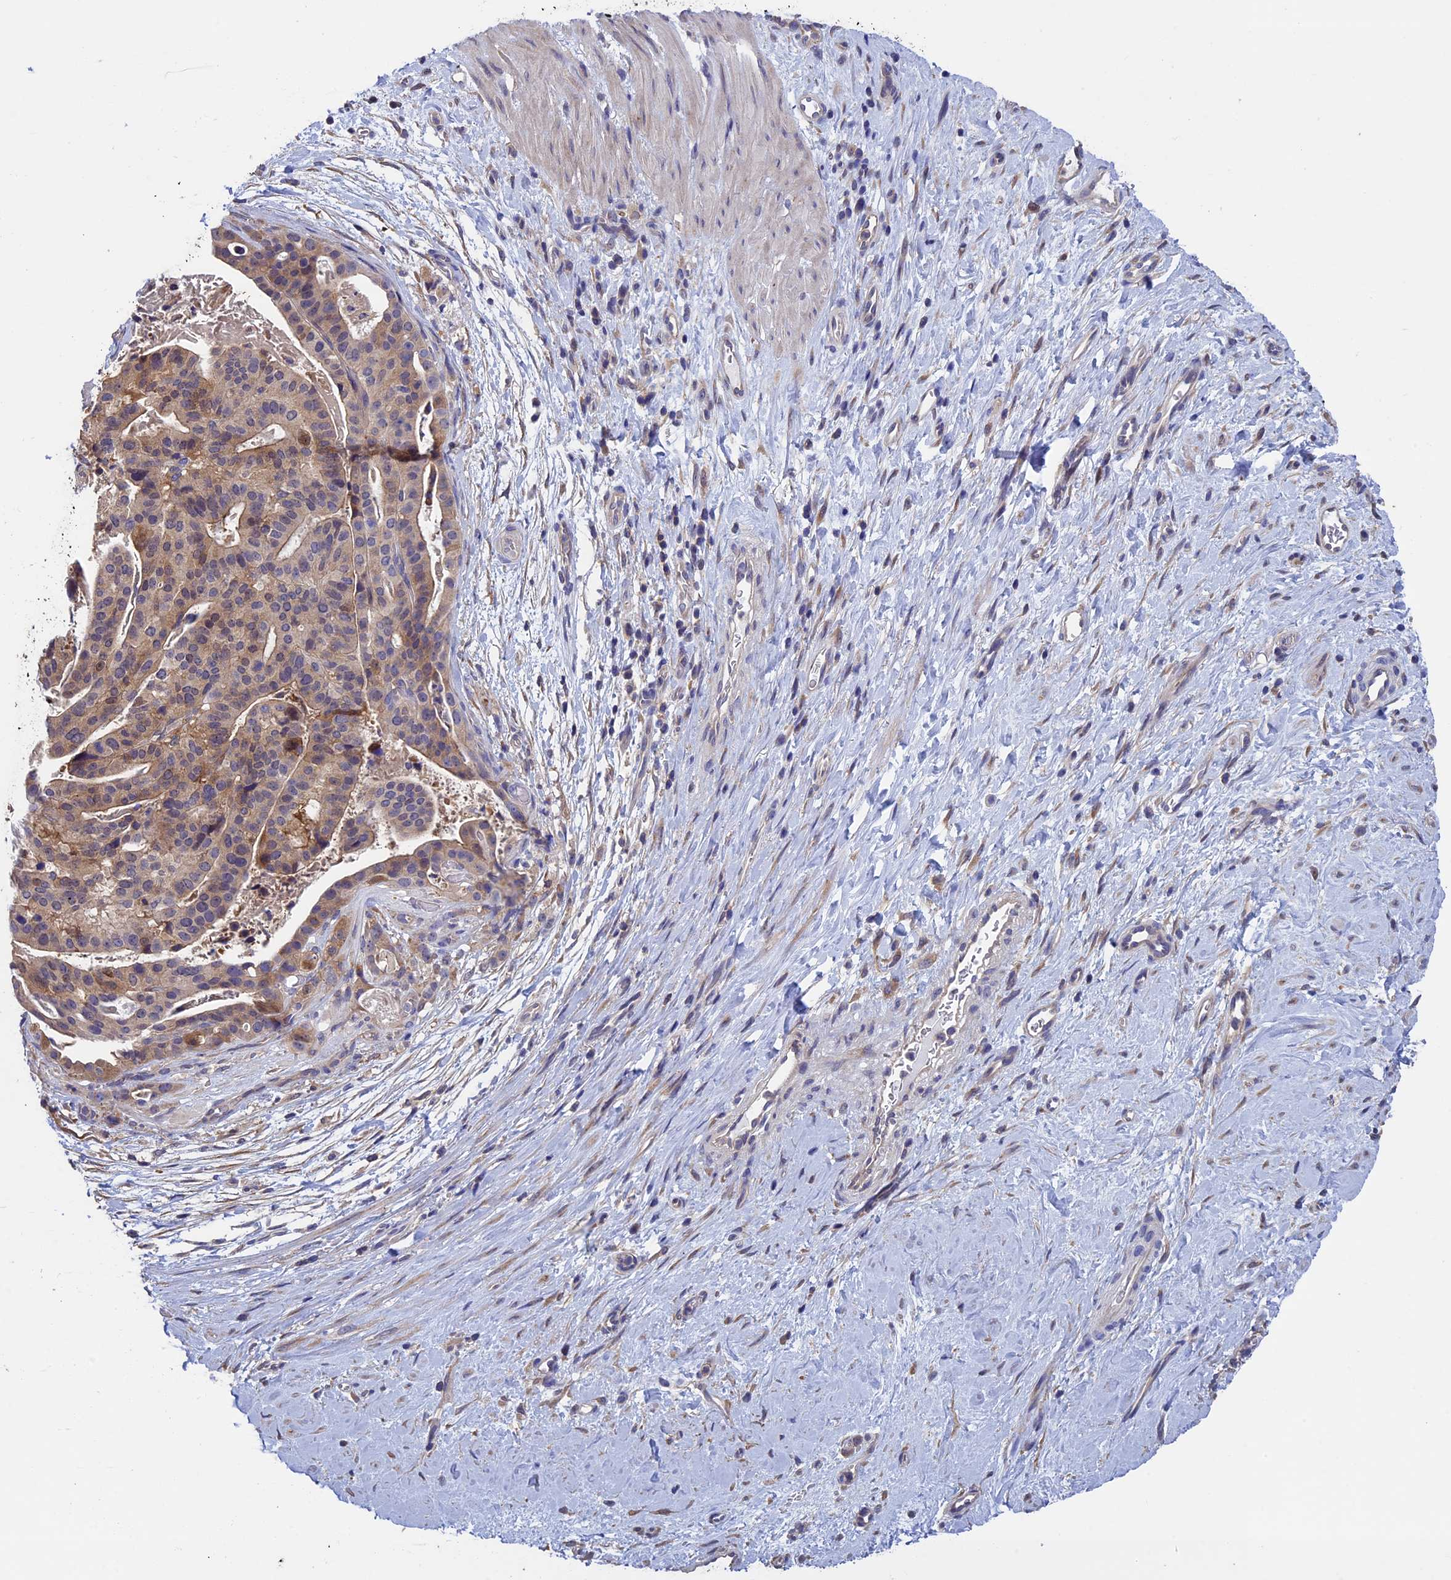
{"staining": {"intensity": "weak", "quantity": "<25%", "location": "cytoplasmic/membranous"}, "tissue": "stomach cancer", "cell_type": "Tumor cells", "image_type": "cancer", "snomed": [{"axis": "morphology", "description": "Adenocarcinoma, NOS"}, {"axis": "topography", "description": "Stomach"}], "caption": "High power microscopy micrograph of an immunohistochemistry (IHC) image of stomach cancer (adenocarcinoma), revealing no significant staining in tumor cells. (DAB immunohistochemistry, high magnification).", "gene": "LCMT1", "patient": {"sex": "male", "age": 48}}